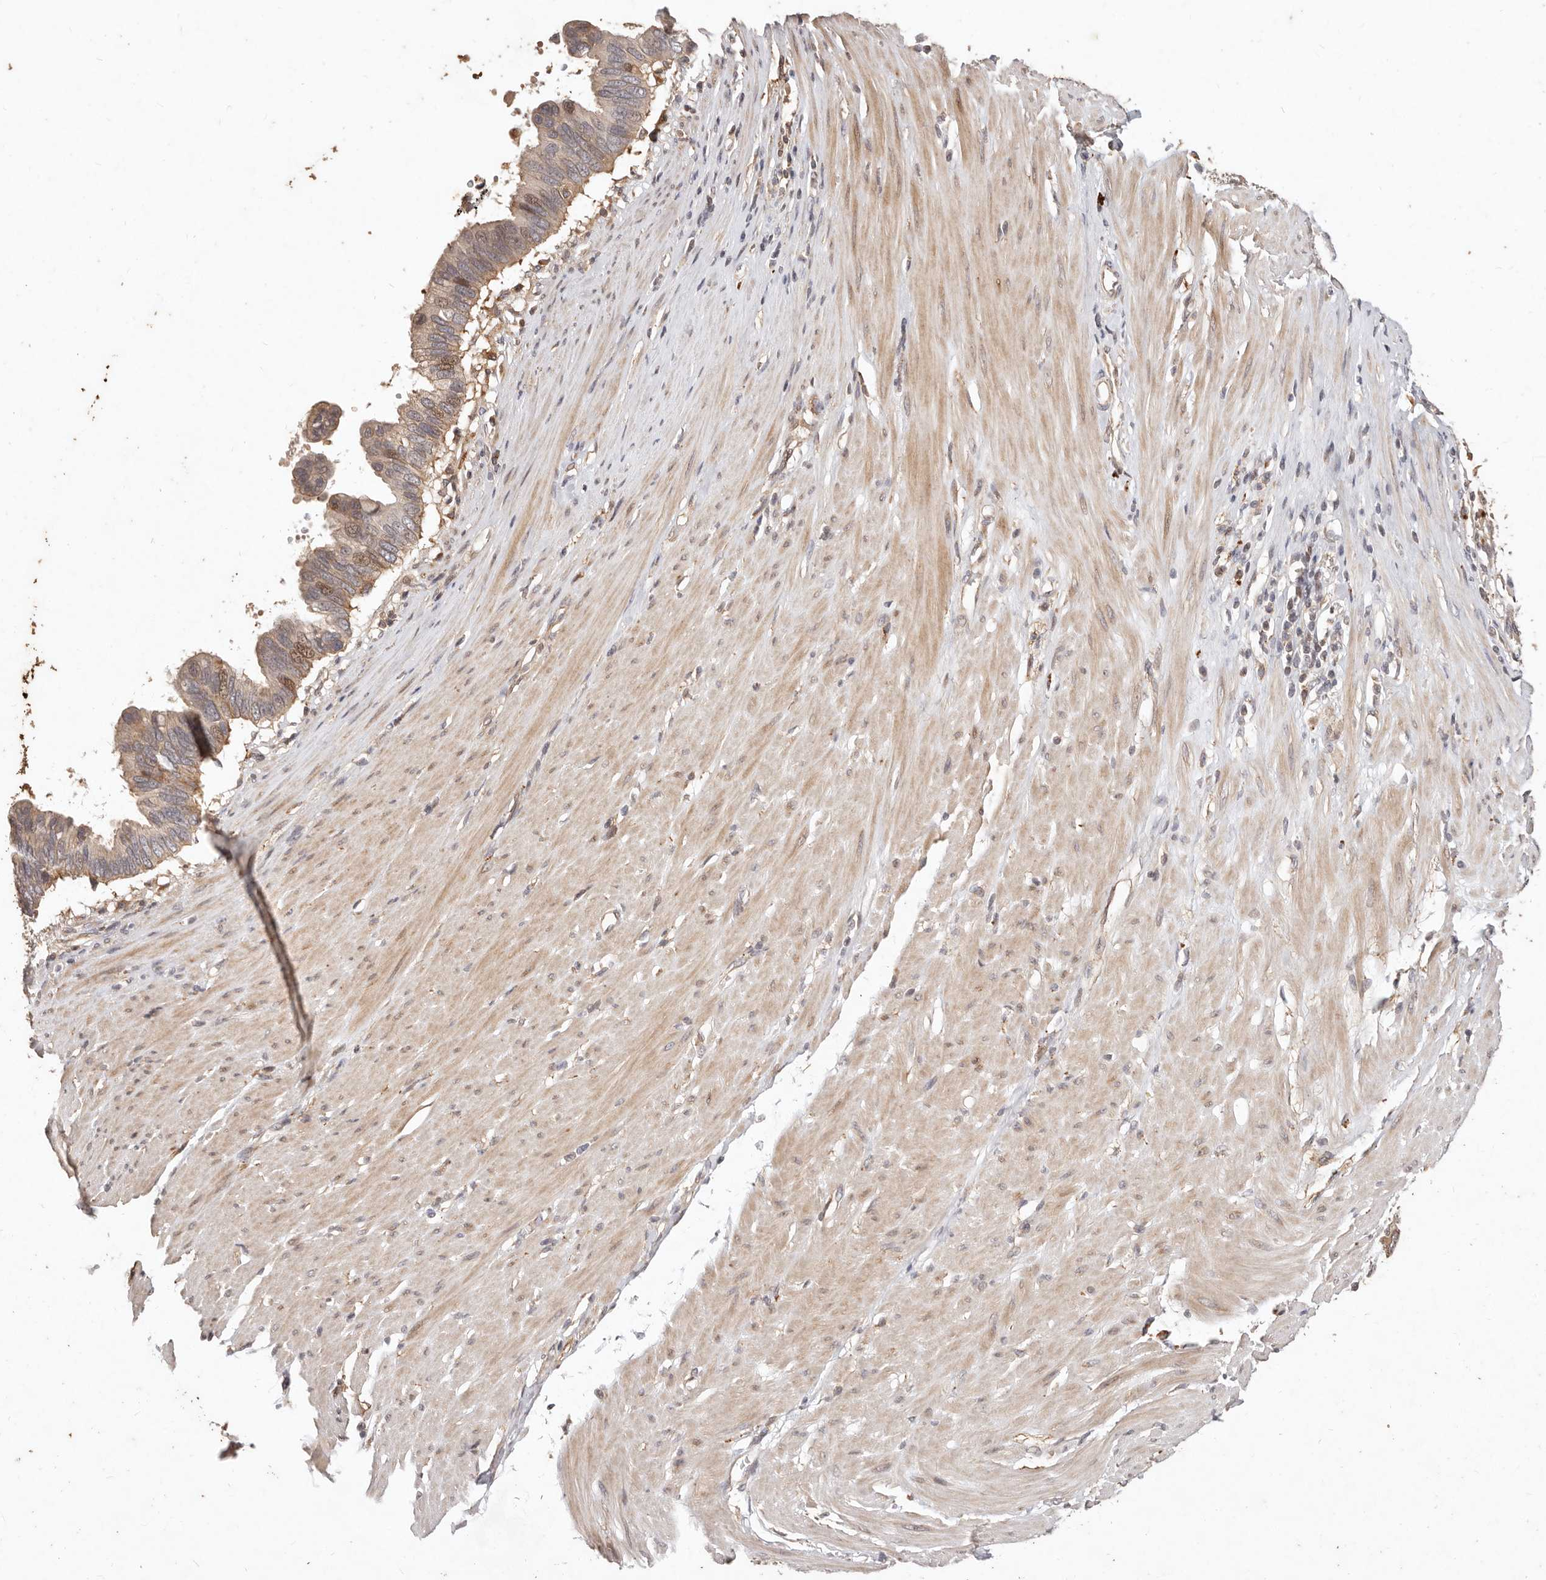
{"staining": {"intensity": "weak", "quantity": ">75%", "location": "cytoplasmic/membranous,nuclear"}, "tissue": "pancreatic cancer", "cell_type": "Tumor cells", "image_type": "cancer", "snomed": [{"axis": "morphology", "description": "Adenocarcinoma, NOS"}, {"axis": "topography", "description": "Pancreas"}], "caption": "An immunohistochemistry micrograph of tumor tissue is shown. Protein staining in brown labels weak cytoplasmic/membranous and nuclear positivity in pancreatic adenocarcinoma within tumor cells.", "gene": "KIF9", "patient": {"sex": "female", "age": 56}}